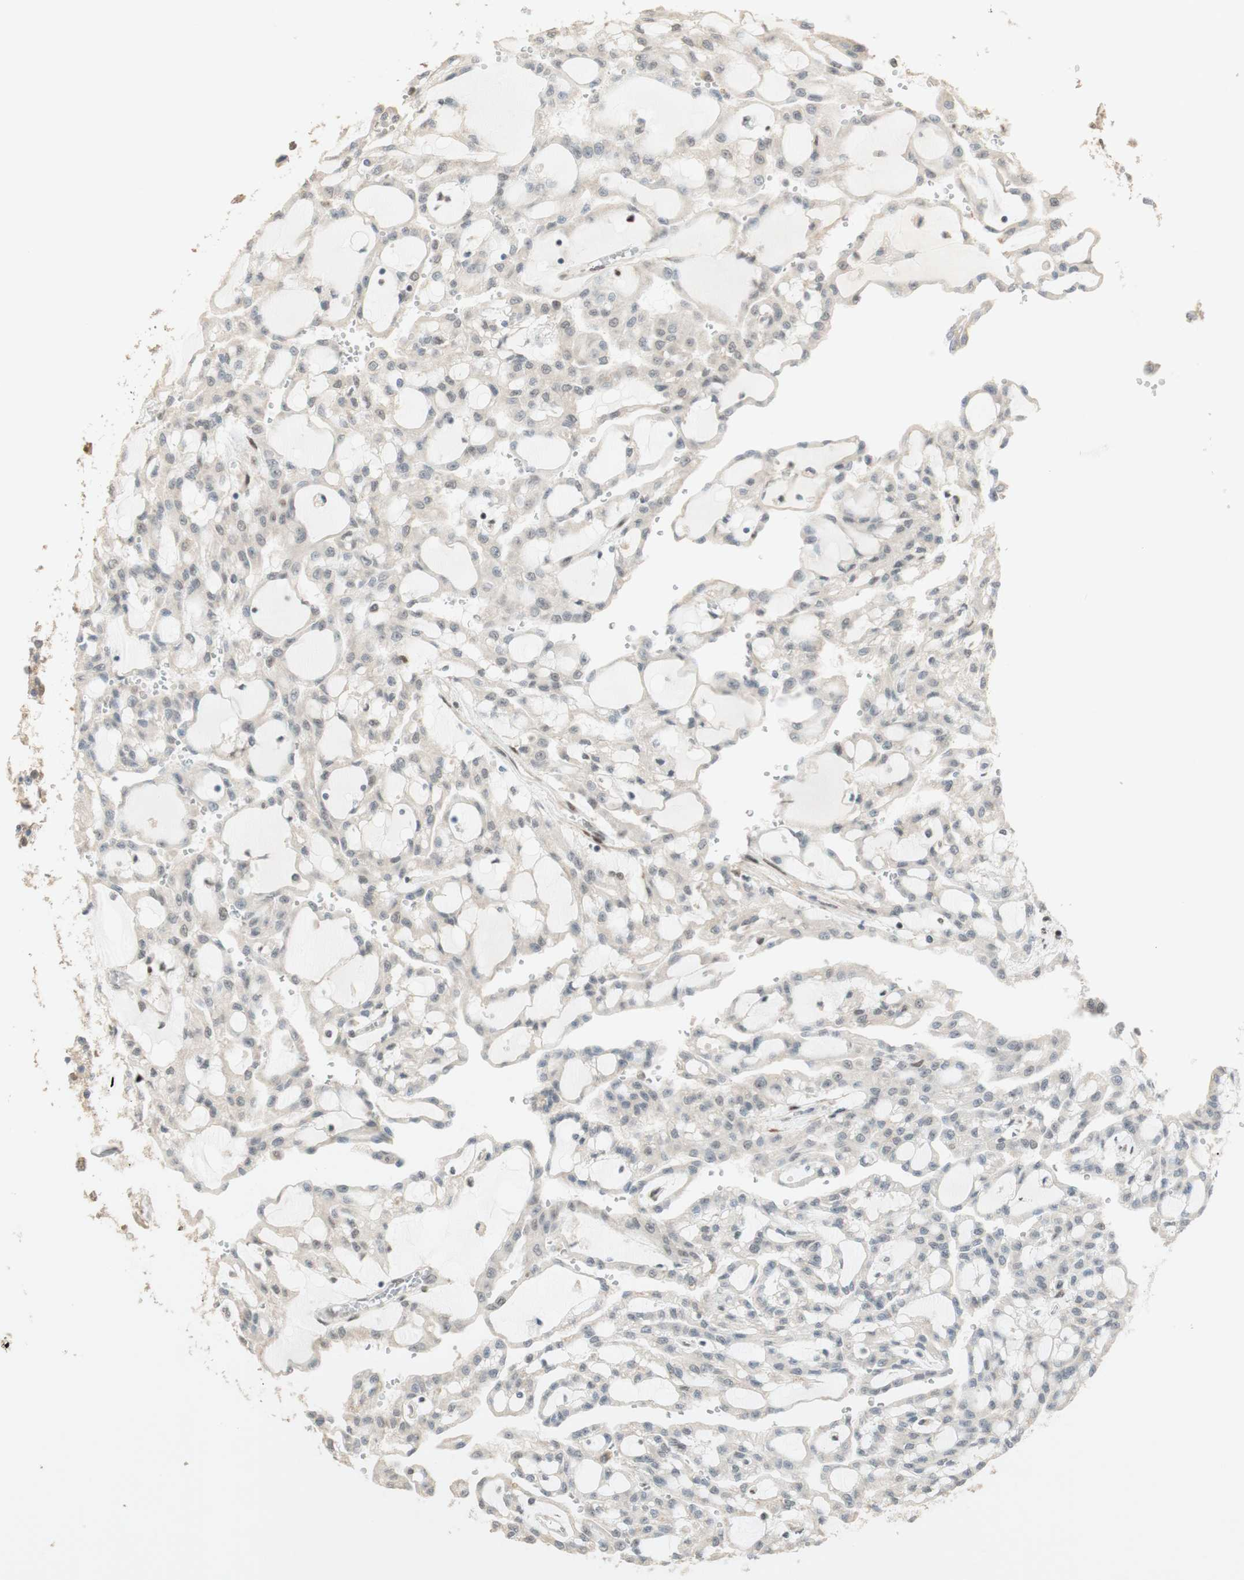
{"staining": {"intensity": "negative", "quantity": "none", "location": "none"}, "tissue": "renal cancer", "cell_type": "Tumor cells", "image_type": "cancer", "snomed": [{"axis": "morphology", "description": "Adenocarcinoma, NOS"}, {"axis": "topography", "description": "Kidney"}], "caption": "Tumor cells are negative for protein expression in human renal cancer.", "gene": "FOXP1", "patient": {"sex": "male", "age": 63}}